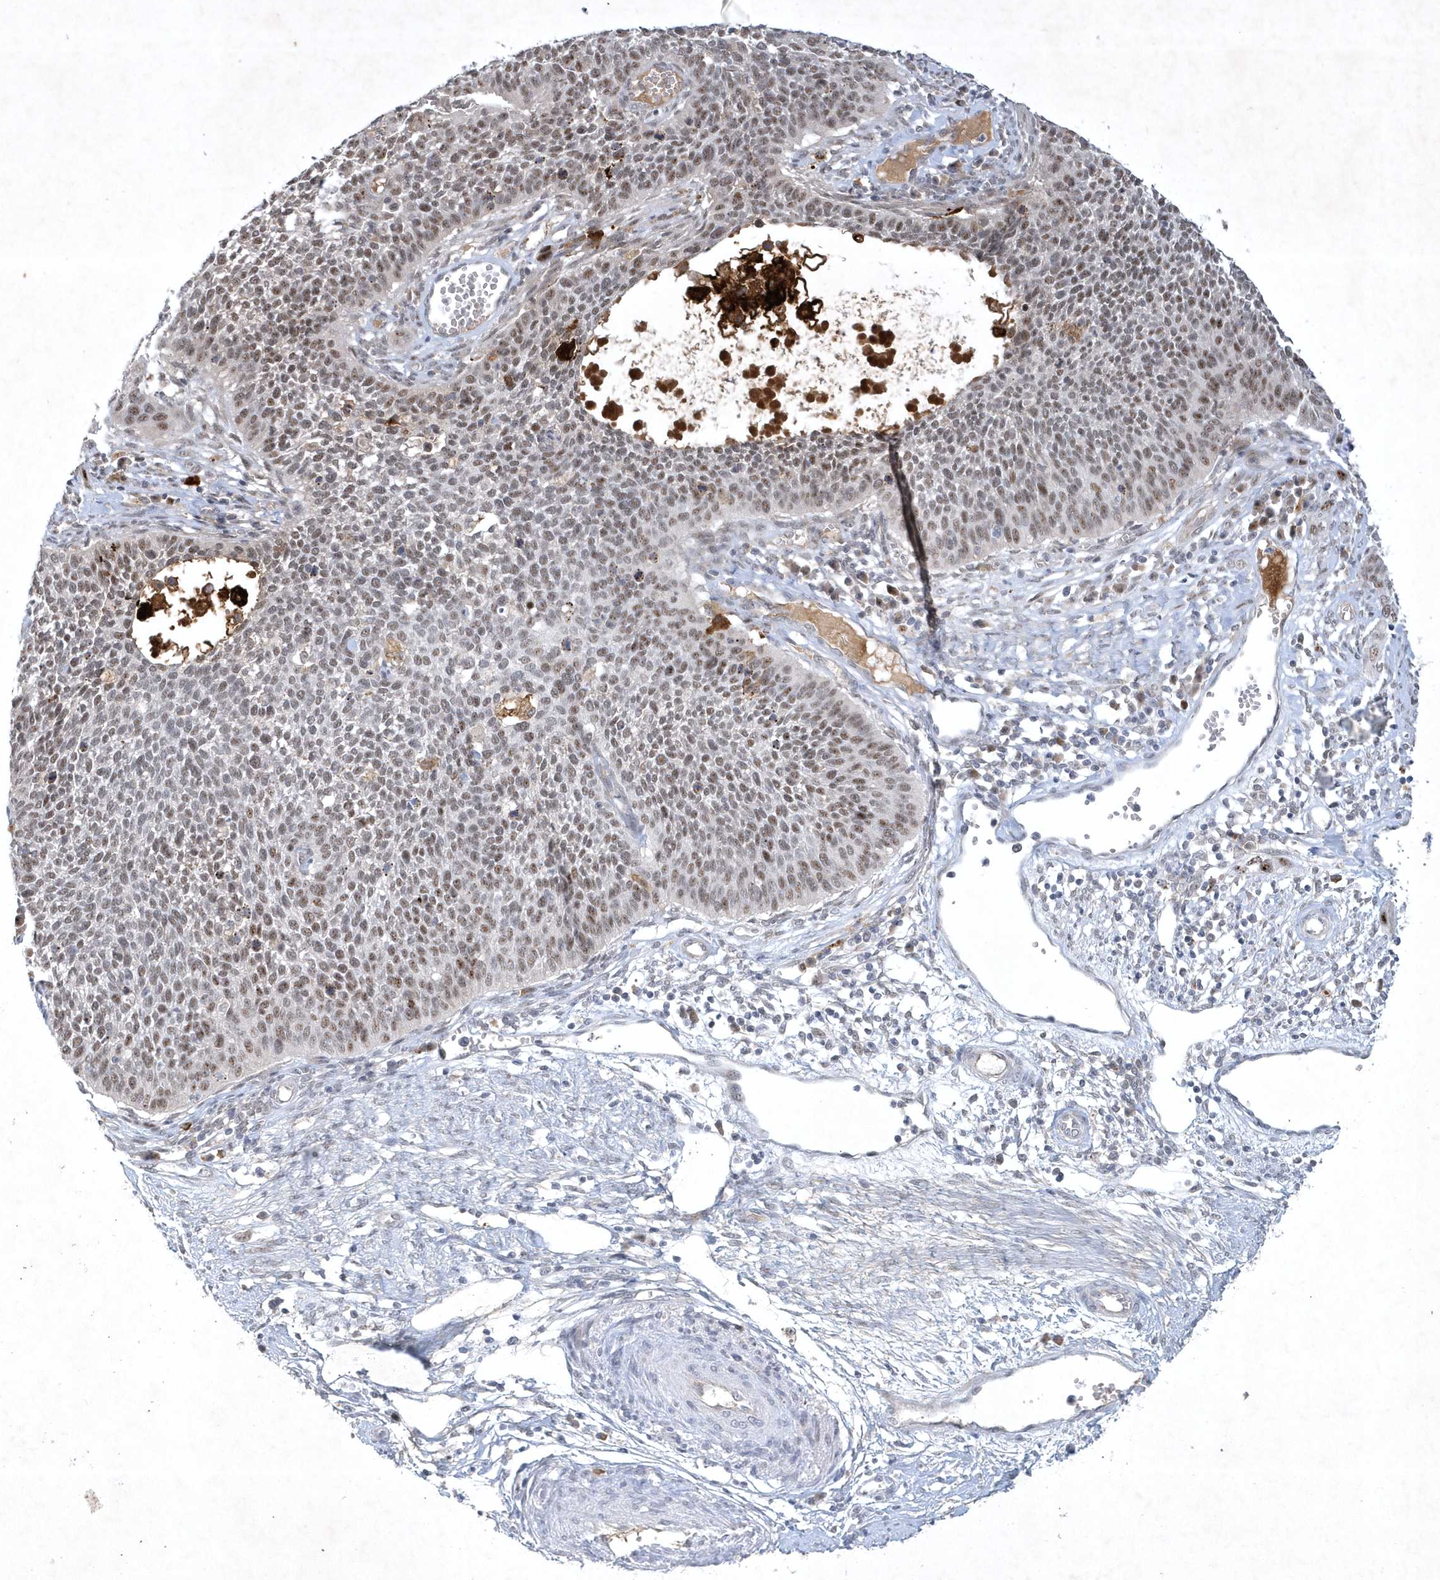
{"staining": {"intensity": "moderate", "quantity": ">75%", "location": "nuclear"}, "tissue": "cervical cancer", "cell_type": "Tumor cells", "image_type": "cancer", "snomed": [{"axis": "morphology", "description": "Squamous cell carcinoma, NOS"}, {"axis": "topography", "description": "Cervix"}], "caption": "DAB (3,3'-diaminobenzidine) immunohistochemical staining of human cervical cancer demonstrates moderate nuclear protein expression in approximately >75% of tumor cells.", "gene": "THG1L", "patient": {"sex": "female", "age": 34}}